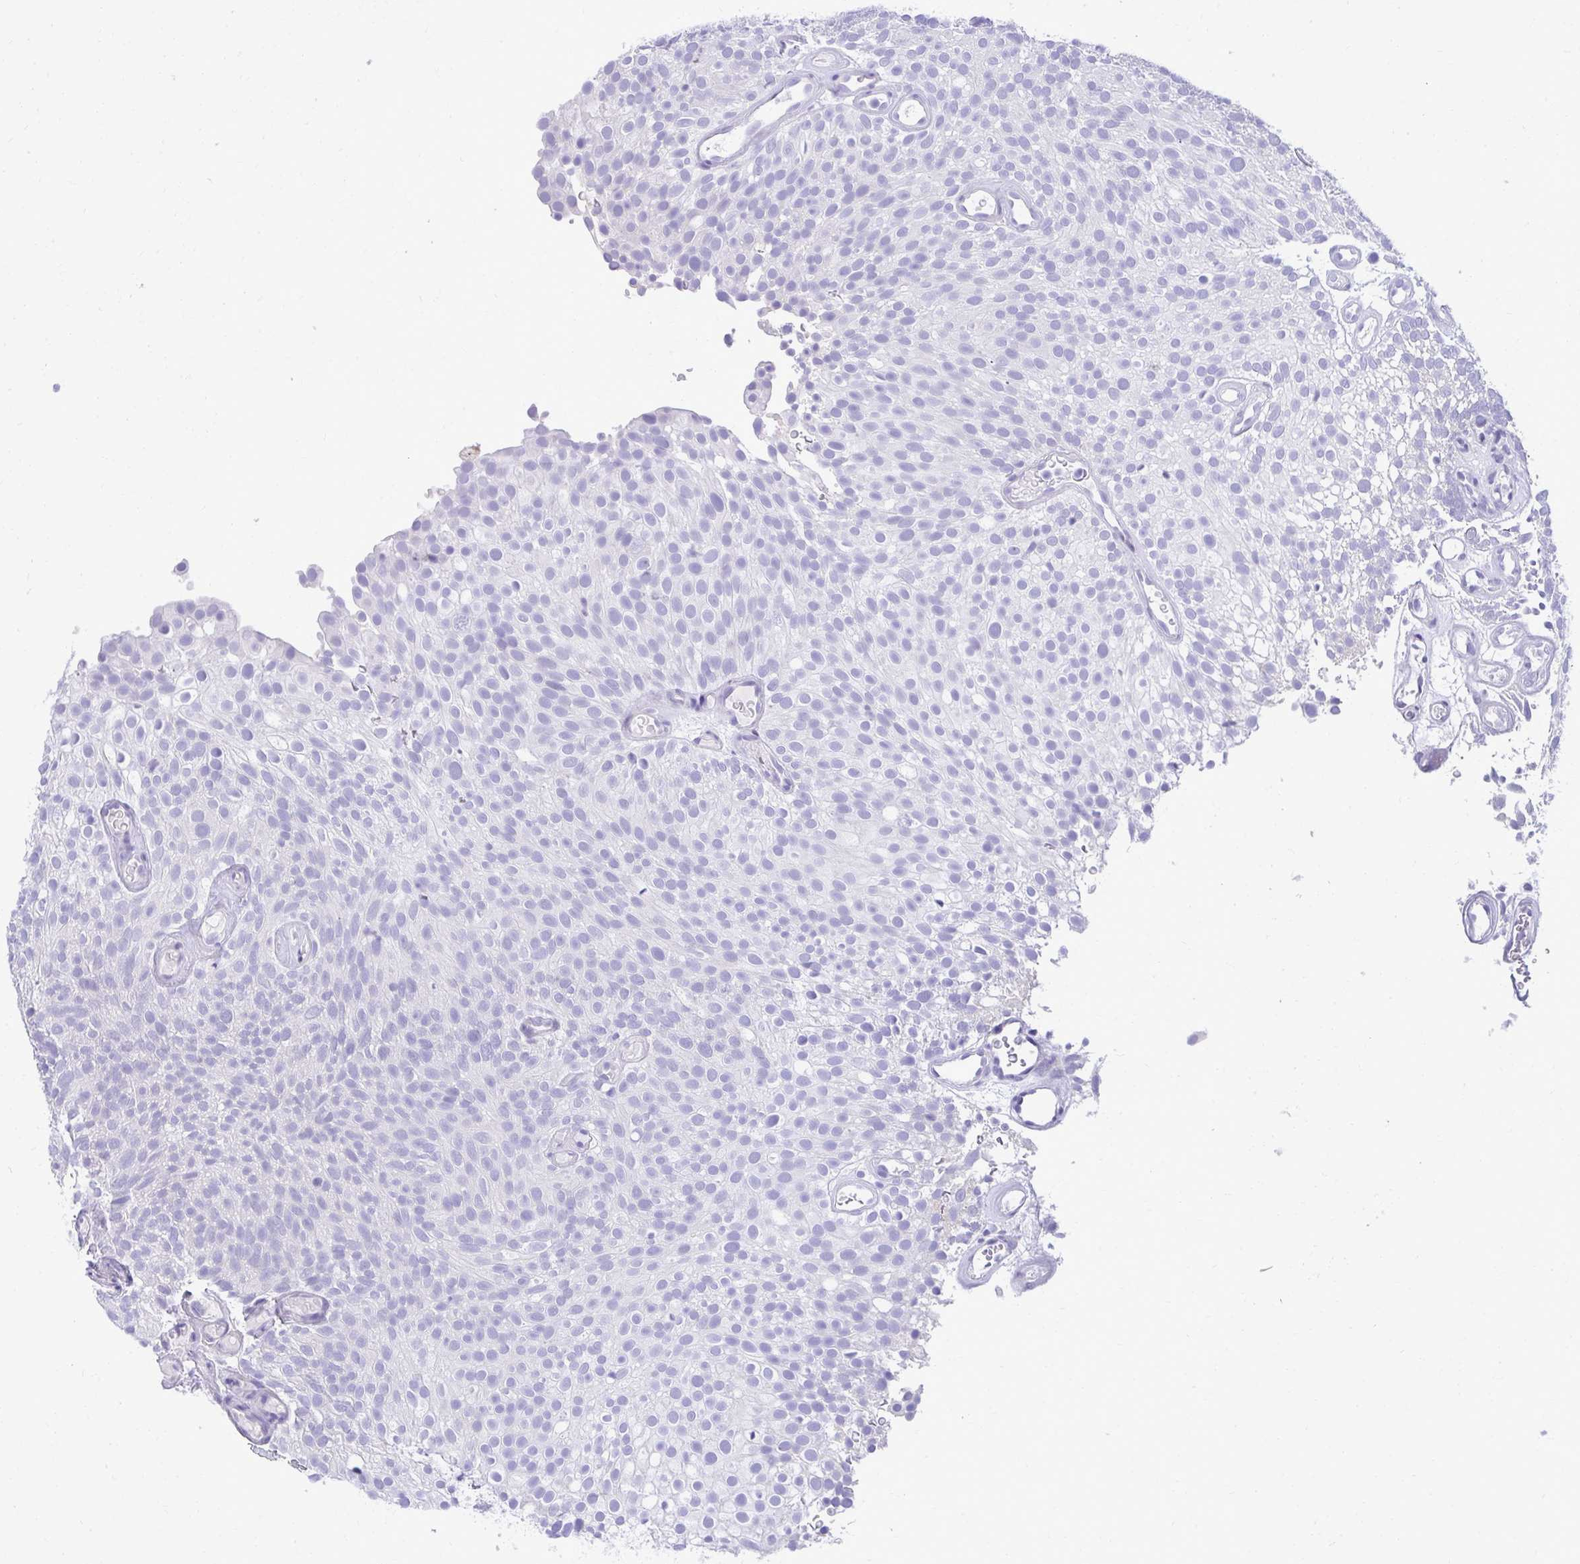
{"staining": {"intensity": "negative", "quantity": "none", "location": "none"}, "tissue": "urothelial cancer", "cell_type": "Tumor cells", "image_type": "cancer", "snomed": [{"axis": "morphology", "description": "Urothelial carcinoma, Low grade"}, {"axis": "topography", "description": "Urinary bladder"}], "caption": "This is a image of immunohistochemistry (IHC) staining of urothelial carcinoma (low-grade), which shows no expression in tumor cells.", "gene": "AIG1", "patient": {"sex": "male", "age": 78}}